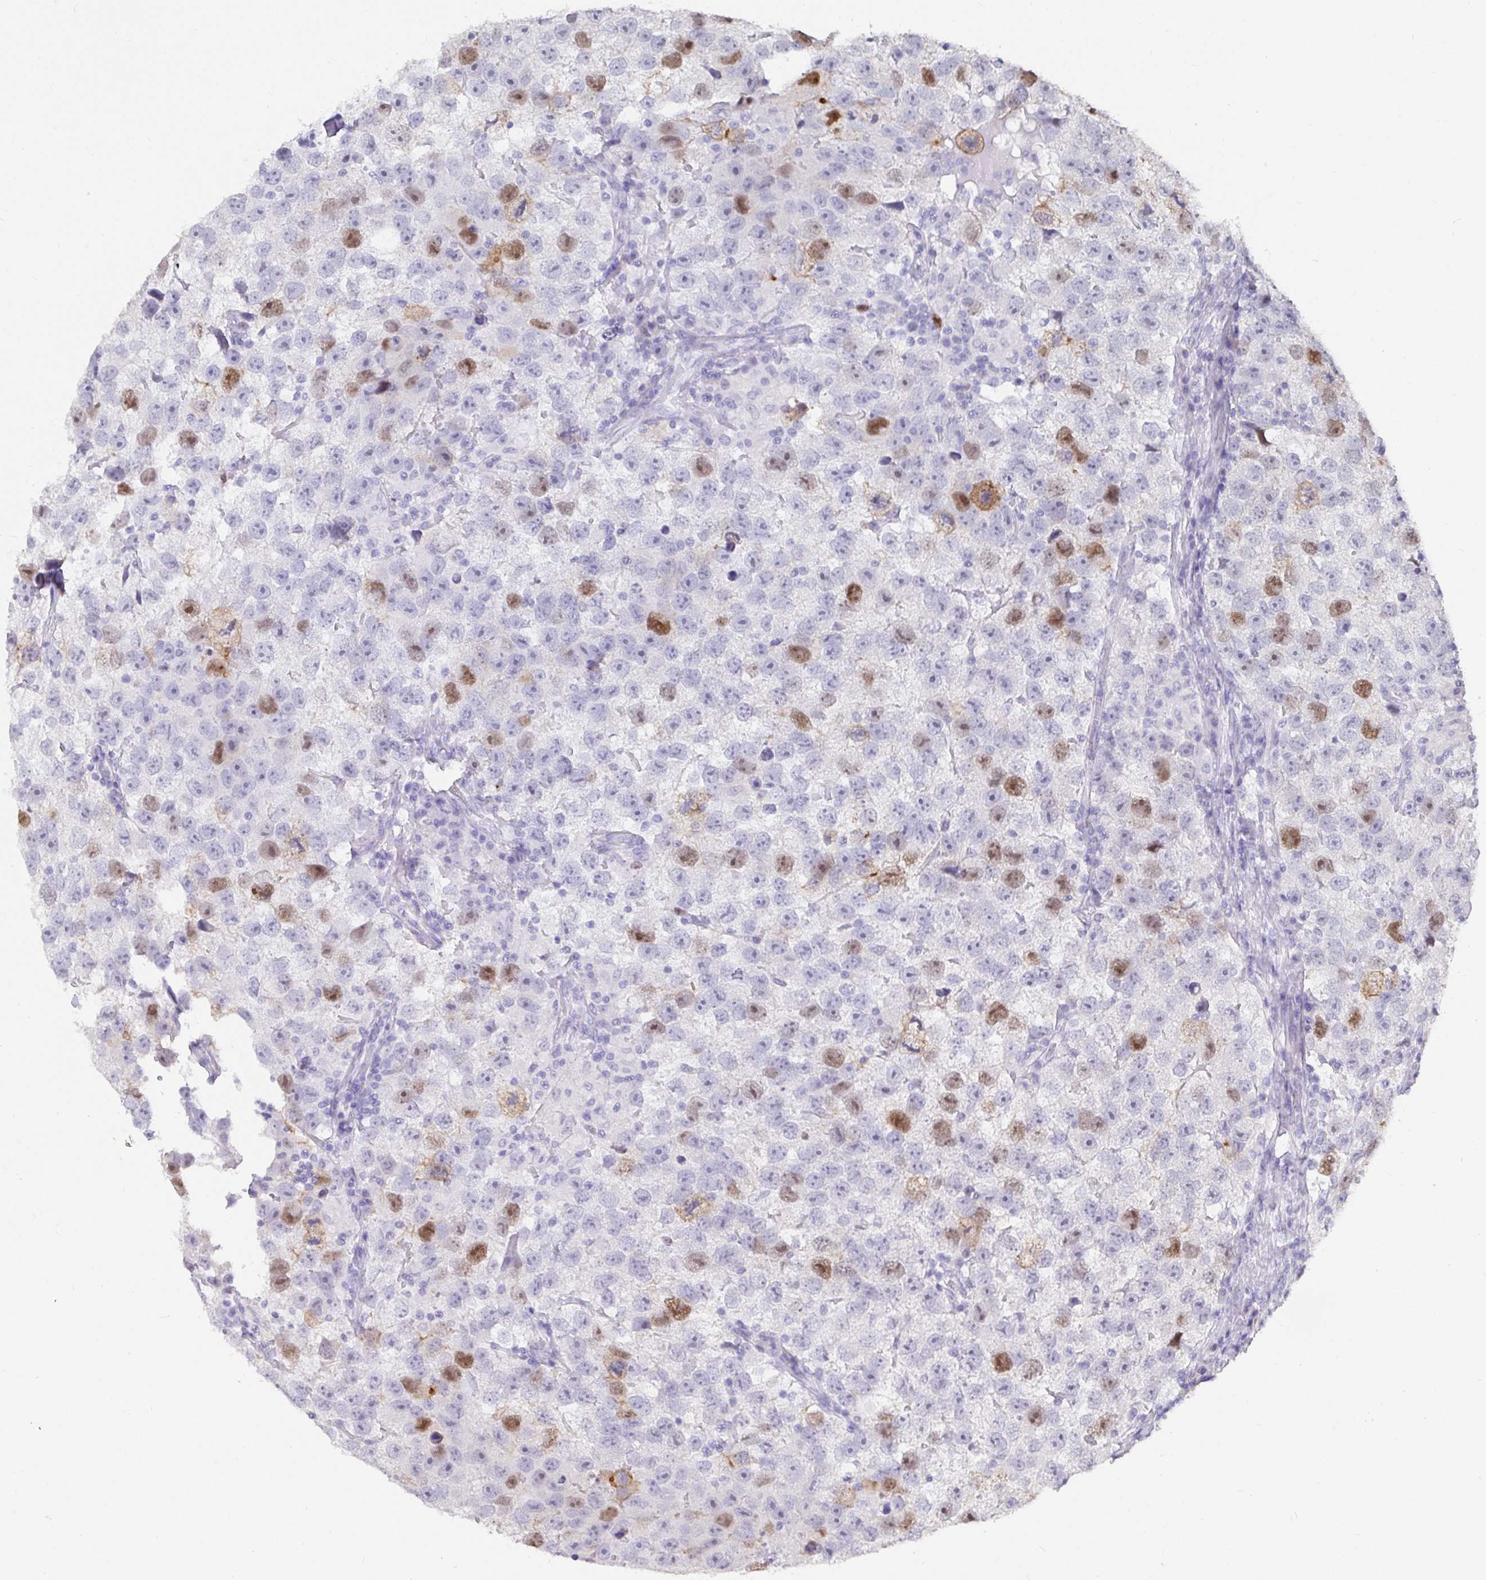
{"staining": {"intensity": "moderate", "quantity": "25%-75%", "location": "nuclear"}, "tissue": "testis cancer", "cell_type": "Tumor cells", "image_type": "cancer", "snomed": [{"axis": "morphology", "description": "Seminoma, NOS"}, {"axis": "topography", "description": "Testis"}], "caption": "DAB immunohistochemical staining of testis seminoma exhibits moderate nuclear protein expression in about 25%-75% of tumor cells. The protein is shown in brown color, while the nuclei are stained blue.", "gene": "ANLN", "patient": {"sex": "male", "age": 26}}